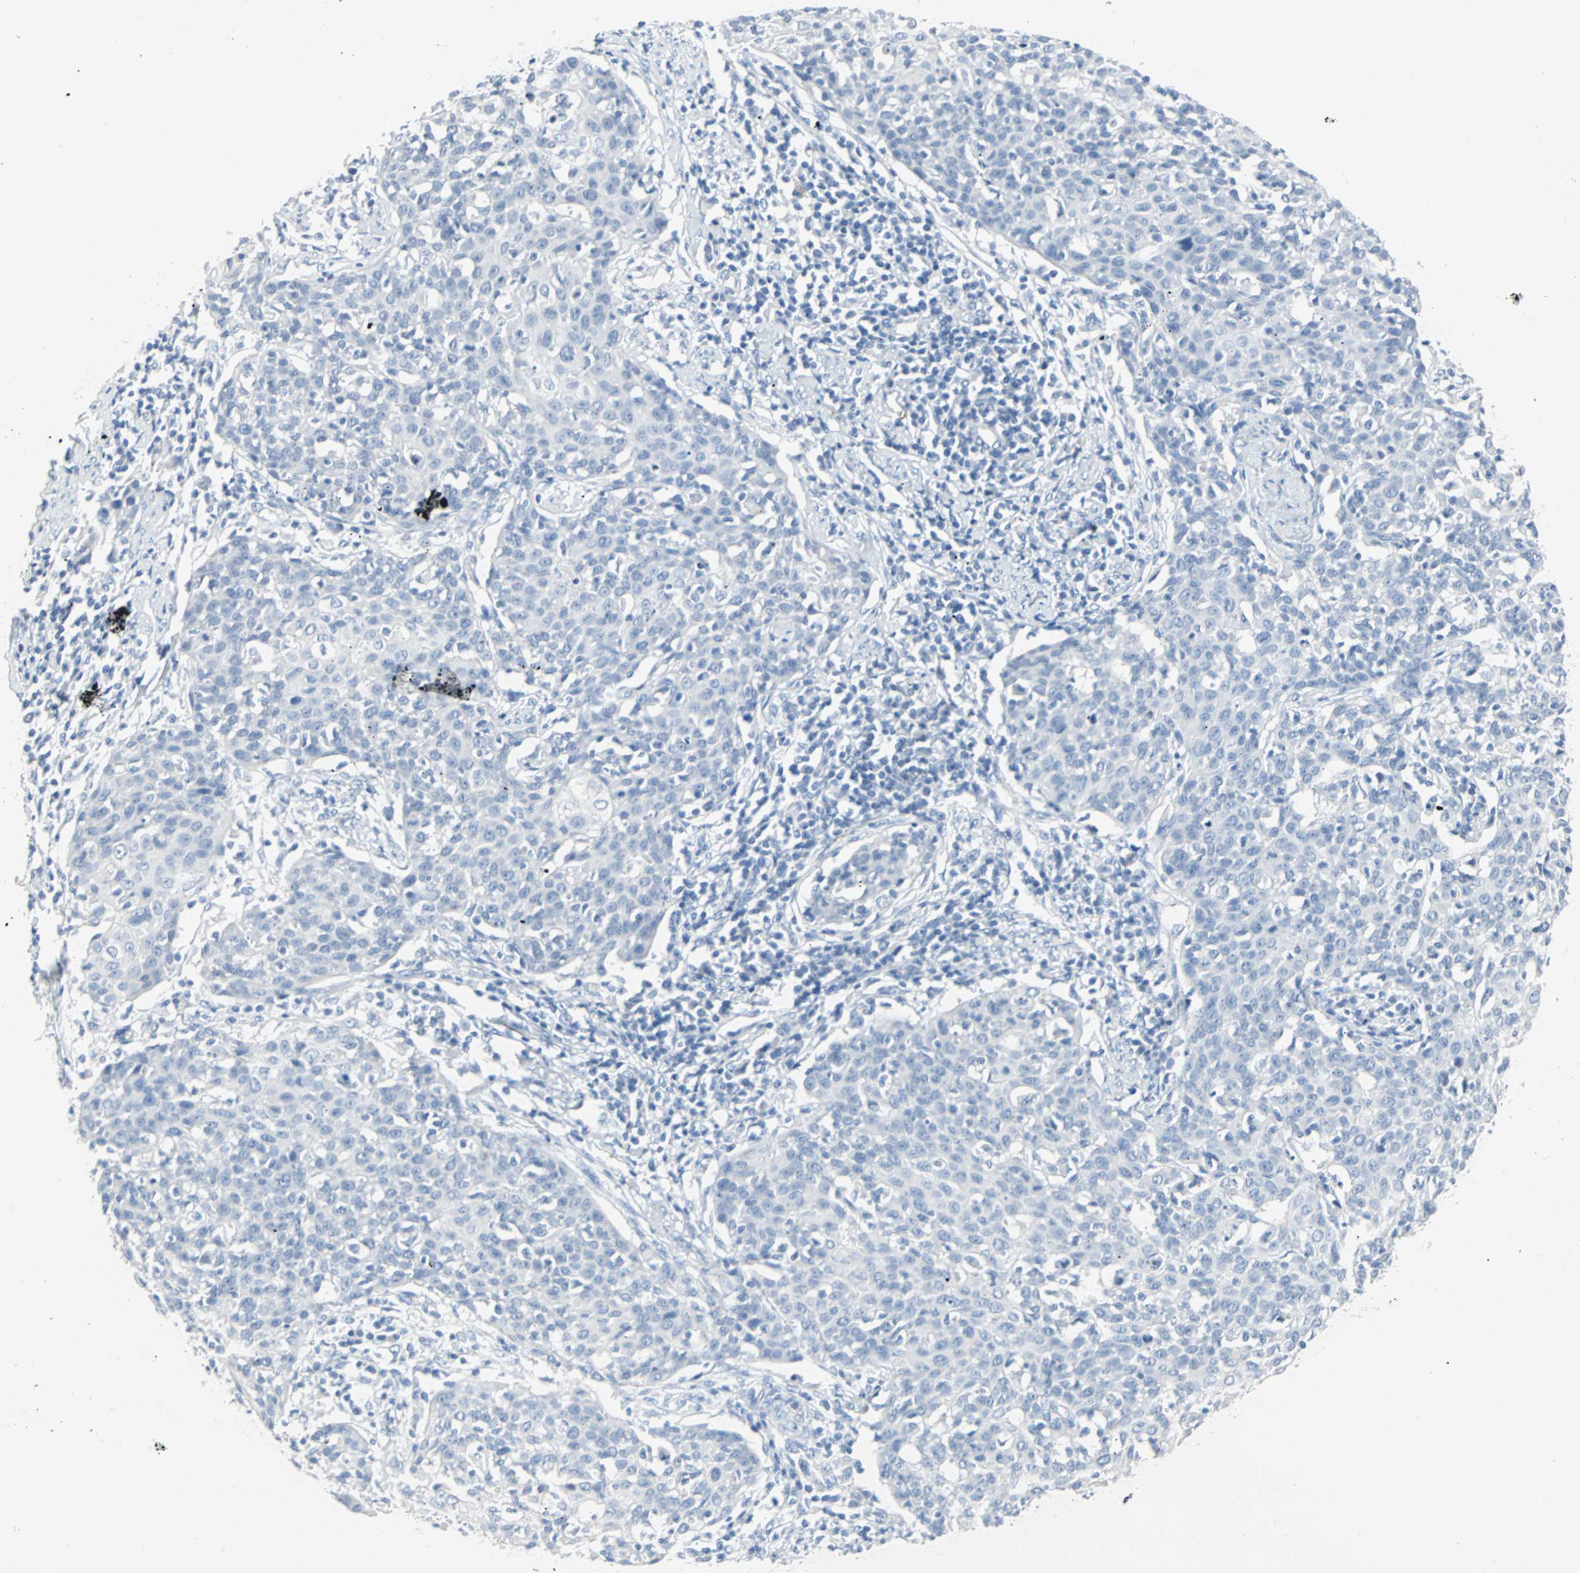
{"staining": {"intensity": "negative", "quantity": "none", "location": "none"}, "tissue": "cervical cancer", "cell_type": "Tumor cells", "image_type": "cancer", "snomed": [{"axis": "morphology", "description": "Squamous cell carcinoma, NOS"}, {"axis": "topography", "description": "Cervix"}], "caption": "Tumor cells are negative for brown protein staining in cervical cancer (squamous cell carcinoma).", "gene": "STX1A", "patient": {"sex": "female", "age": 38}}